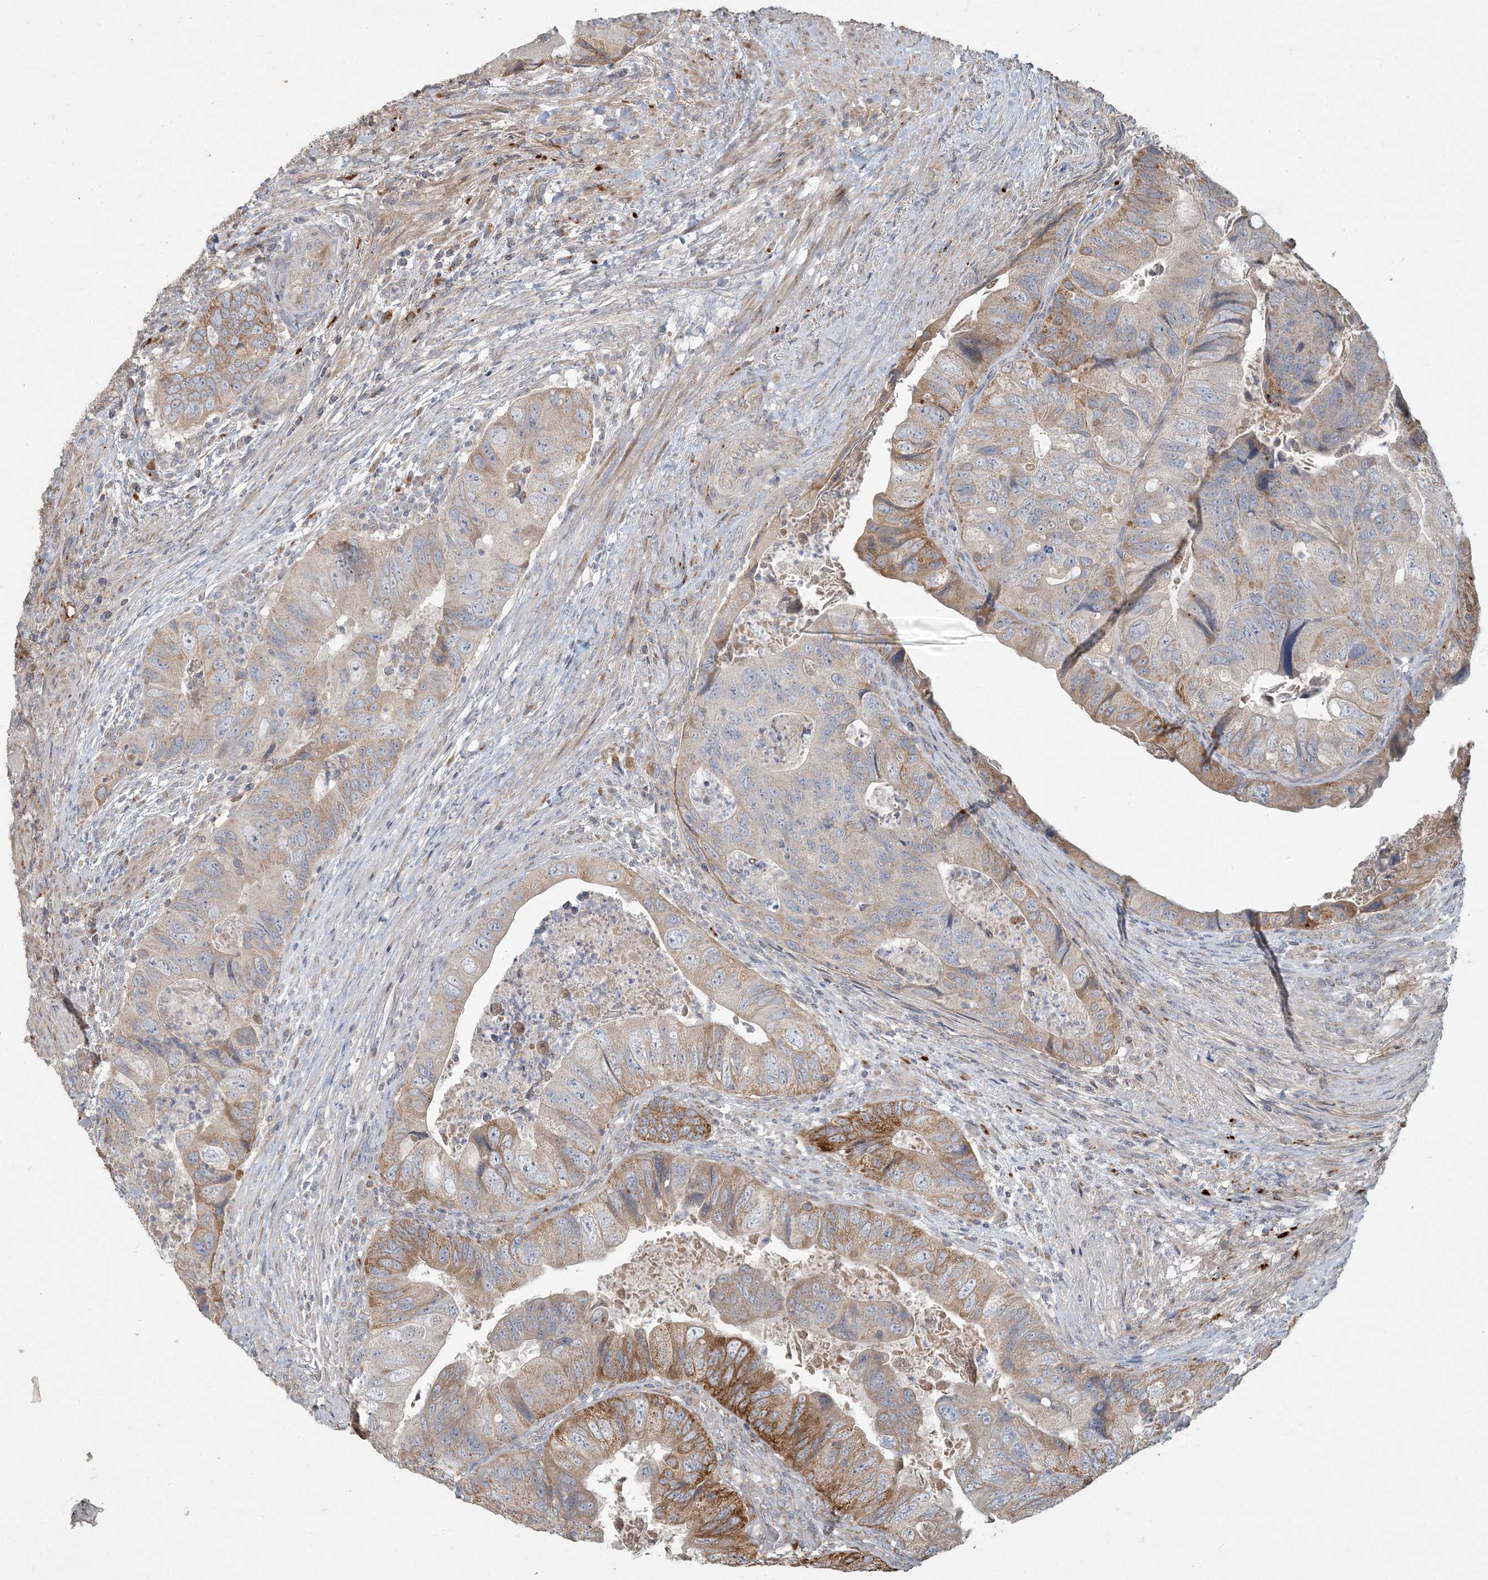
{"staining": {"intensity": "moderate", "quantity": ">75%", "location": "cytoplasmic/membranous"}, "tissue": "colorectal cancer", "cell_type": "Tumor cells", "image_type": "cancer", "snomed": [{"axis": "morphology", "description": "Adenocarcinoma, NOS"}, {"axis": "topography", "description": "Rectum"}], "caption": "Colorectal adenocarcinoma stained with DAB (3,3'-diaminobenzidine) IHC exhibits medium levels of moderate cytoplasmic/membranous expression in approximately >75% of tumor cells.", "gene": "LTN1", "patient": {"sex": "male", "age": 63}}